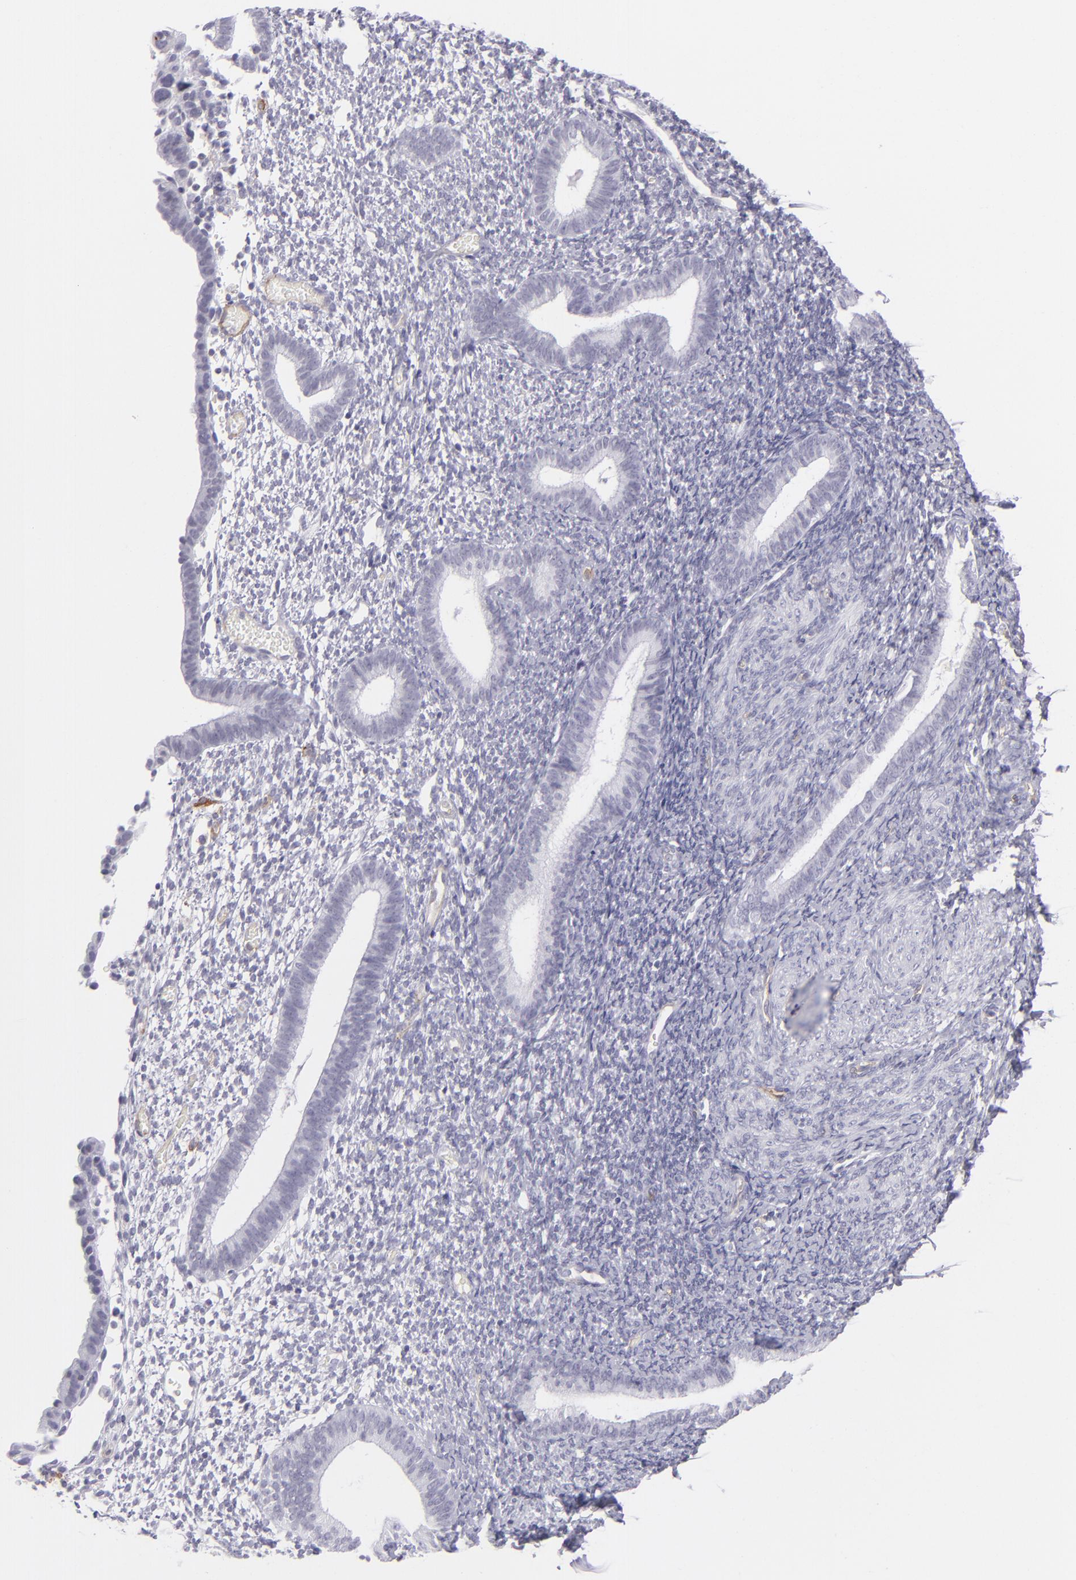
{"staining": {"intensity": "negative", "quantity": "none", "location": "none"}, "tissue": "endometrium", "cell_type": "Cells in endometrial stroma", "image_type": "normal", "snomed": [{"axis": "morphology", "description": "Normal tissue, NOS"}, {"axis": "topography", "description": "Smooth muscle"}, {"axis": "topography", "description": "Endometrium"}], "caption": "Cells in endometrial stroma show no significant positivity in normal endometrium. (IHC, brightfield microscopy, high magnification).", "gene": "THBD", "patient": {"sex": "female", "age": 57}}